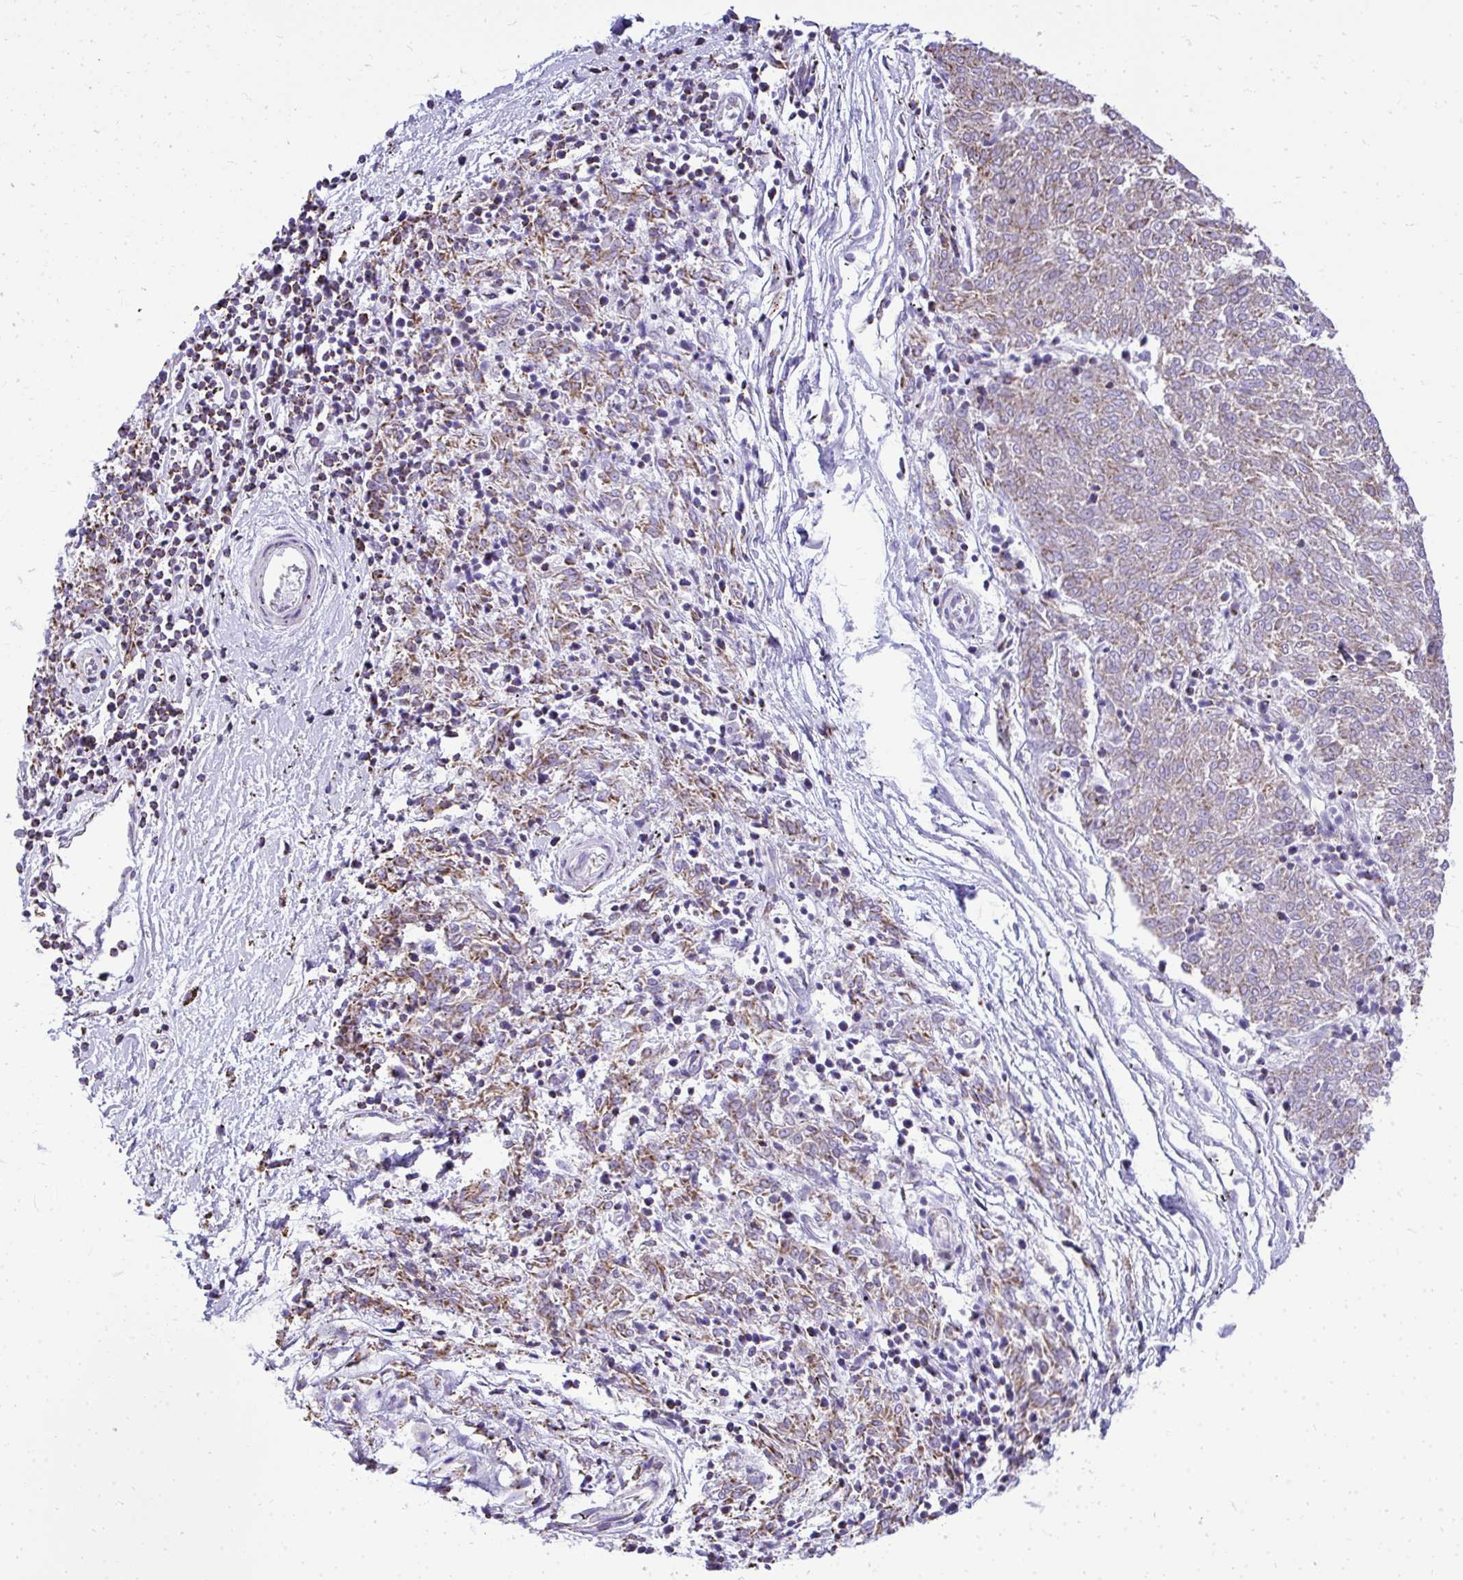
{"staining": {"intensity": "weak", "quantity": "25%-75%", "location": "cytoplasmic/membranous"}, "tissue": "melanoma", "cell_type": "Tumor cells", "image_type": "cancer", "snomed": [{"axis": "morphology", "description": "Malignant melanoma, NOS"}, {"axis": "topography", "description": "Skin"}], "caption": "This photomicrograph displays immunohistochemistry staining of melanoma, with low weak cytoplasmic/membranous positivity in approximately 25%-75% of tumor cells.", "gene": "MPZL2", "patient": {"sex": "female", "age": 72}}